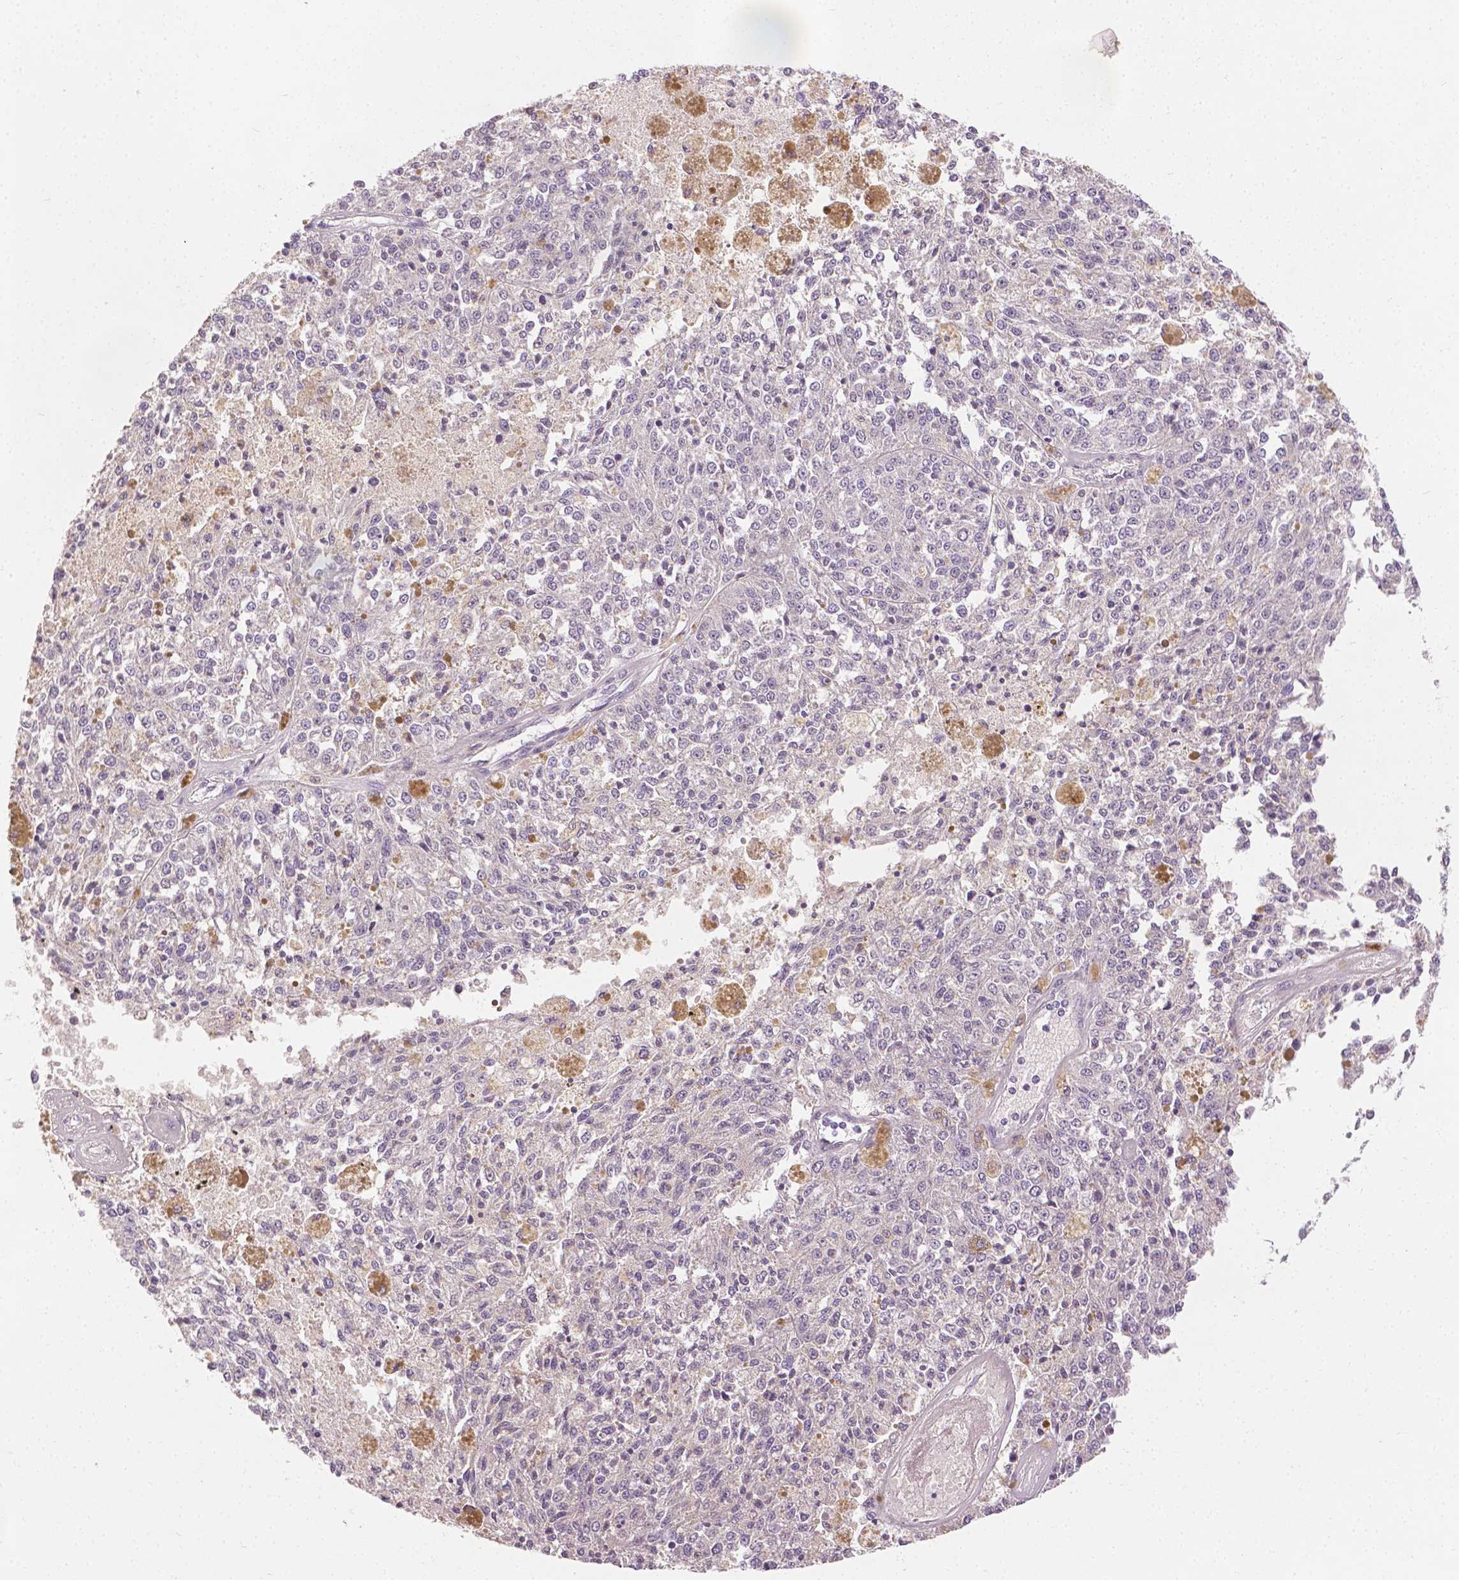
{"staining": {"intensity": "negative", "quantity": "none", "location": "none"}, "tissue": "melanoma", "cell_type": "Tumor cells", "image_type": "cancer", "snomed": [{"axis": "morphology", "description": "Malignant melanoma, Metastatic site"}, {"axis": "topography", "description": "Lymph node"}], "caption": "There is no significant positivity in tumor cells of malignant melanoma (metastatic site).", "gene": "TGM1", "patient": {"sex": "female", "age": 64}}